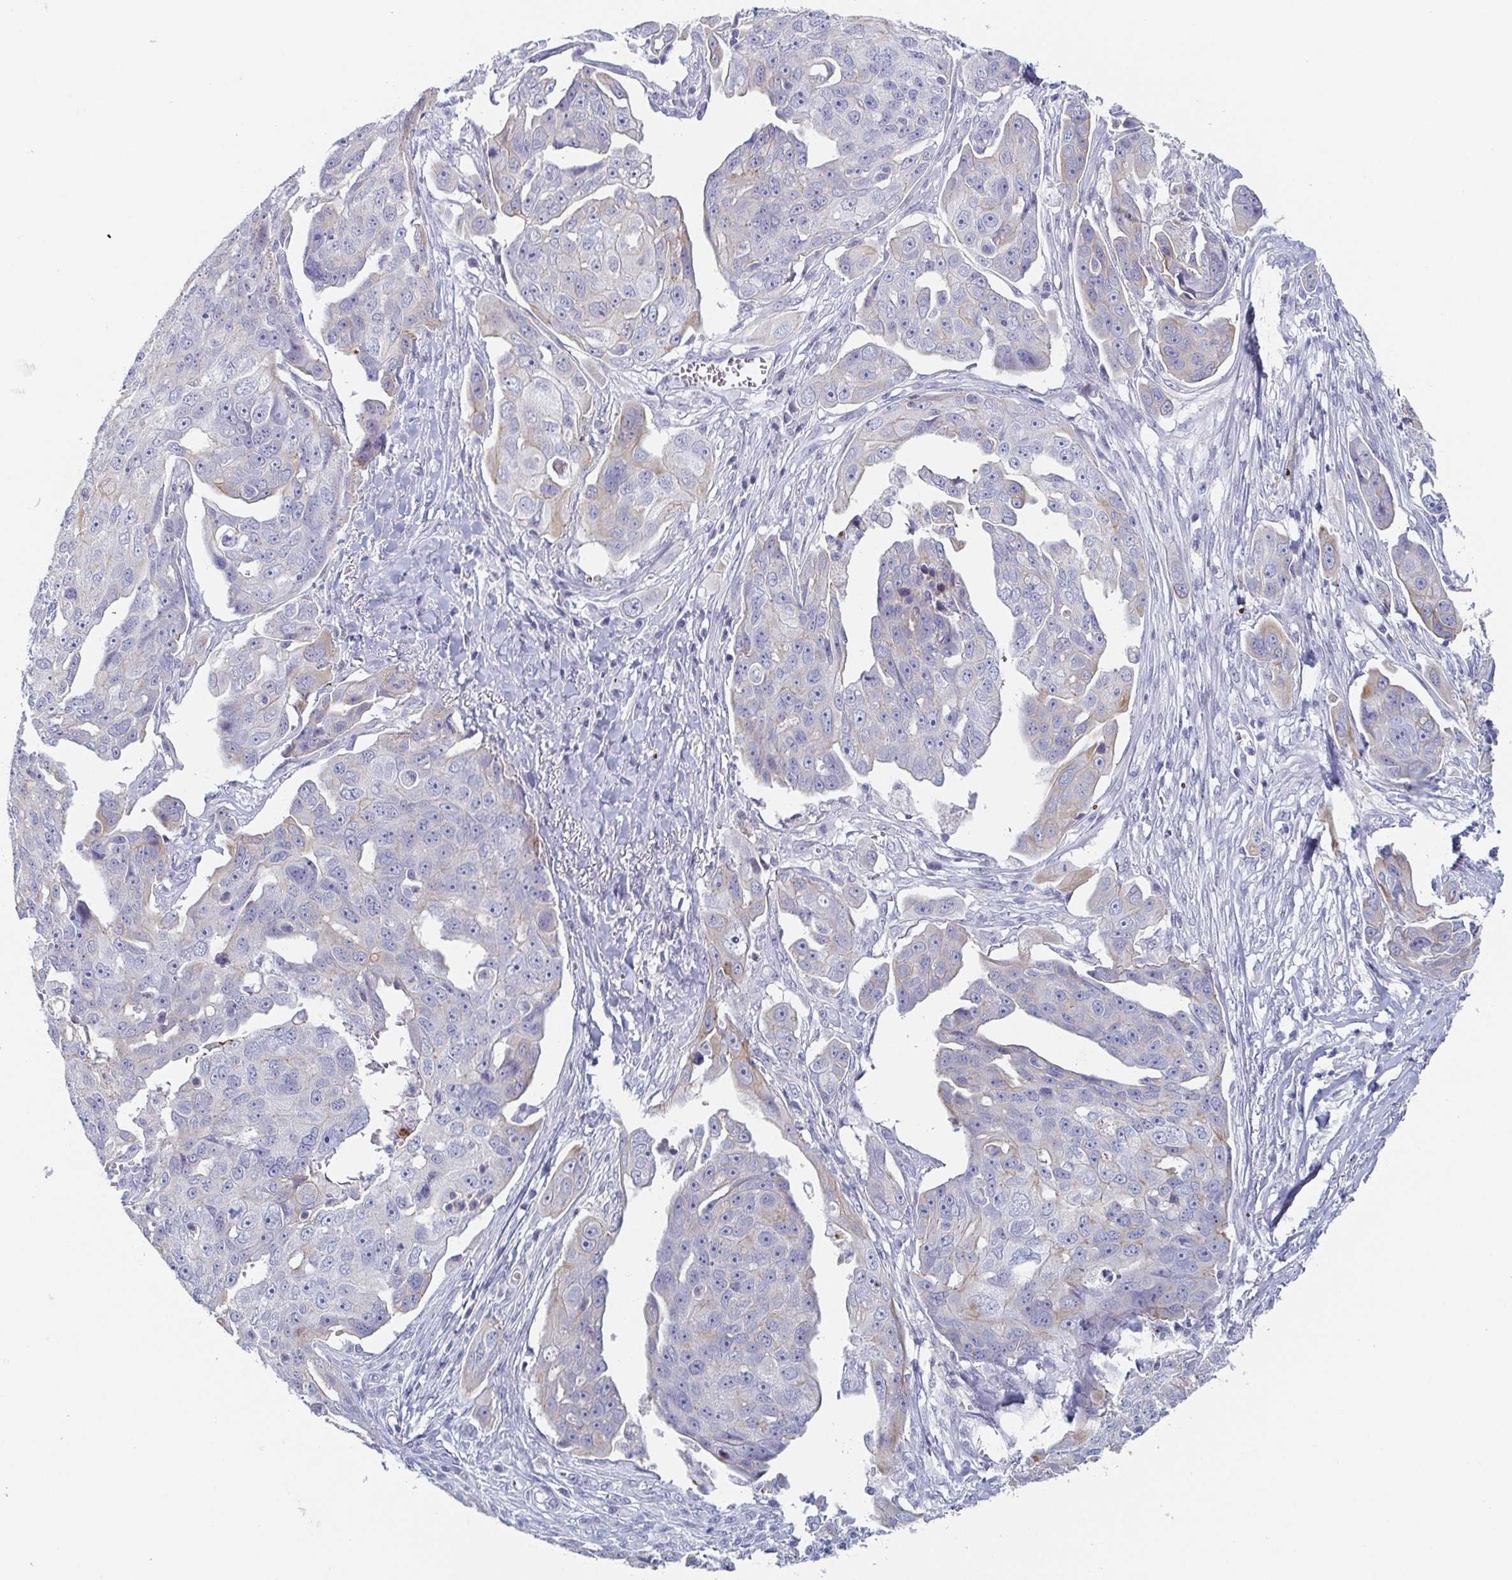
{"staining": {"intensity": "weak", "quantity": "<25%", "location": "cytoplasmic/membranous"}, "tissue": "ovarian cancer", "cell_type": "Tumor cells", "image_type": "cancer", "snomed": [{"axis": "morphology", "description": "Carcinoma, endometroid"}, {"axis": "topography", "description": "Ovary"}], "caption": "Human ovarian cancer (endometroid carcinoma) stained for a protein using IHC displays no staining in tumor cells.", "gene": "RHOV", "patient": {"sex": "female", "age": 70}}